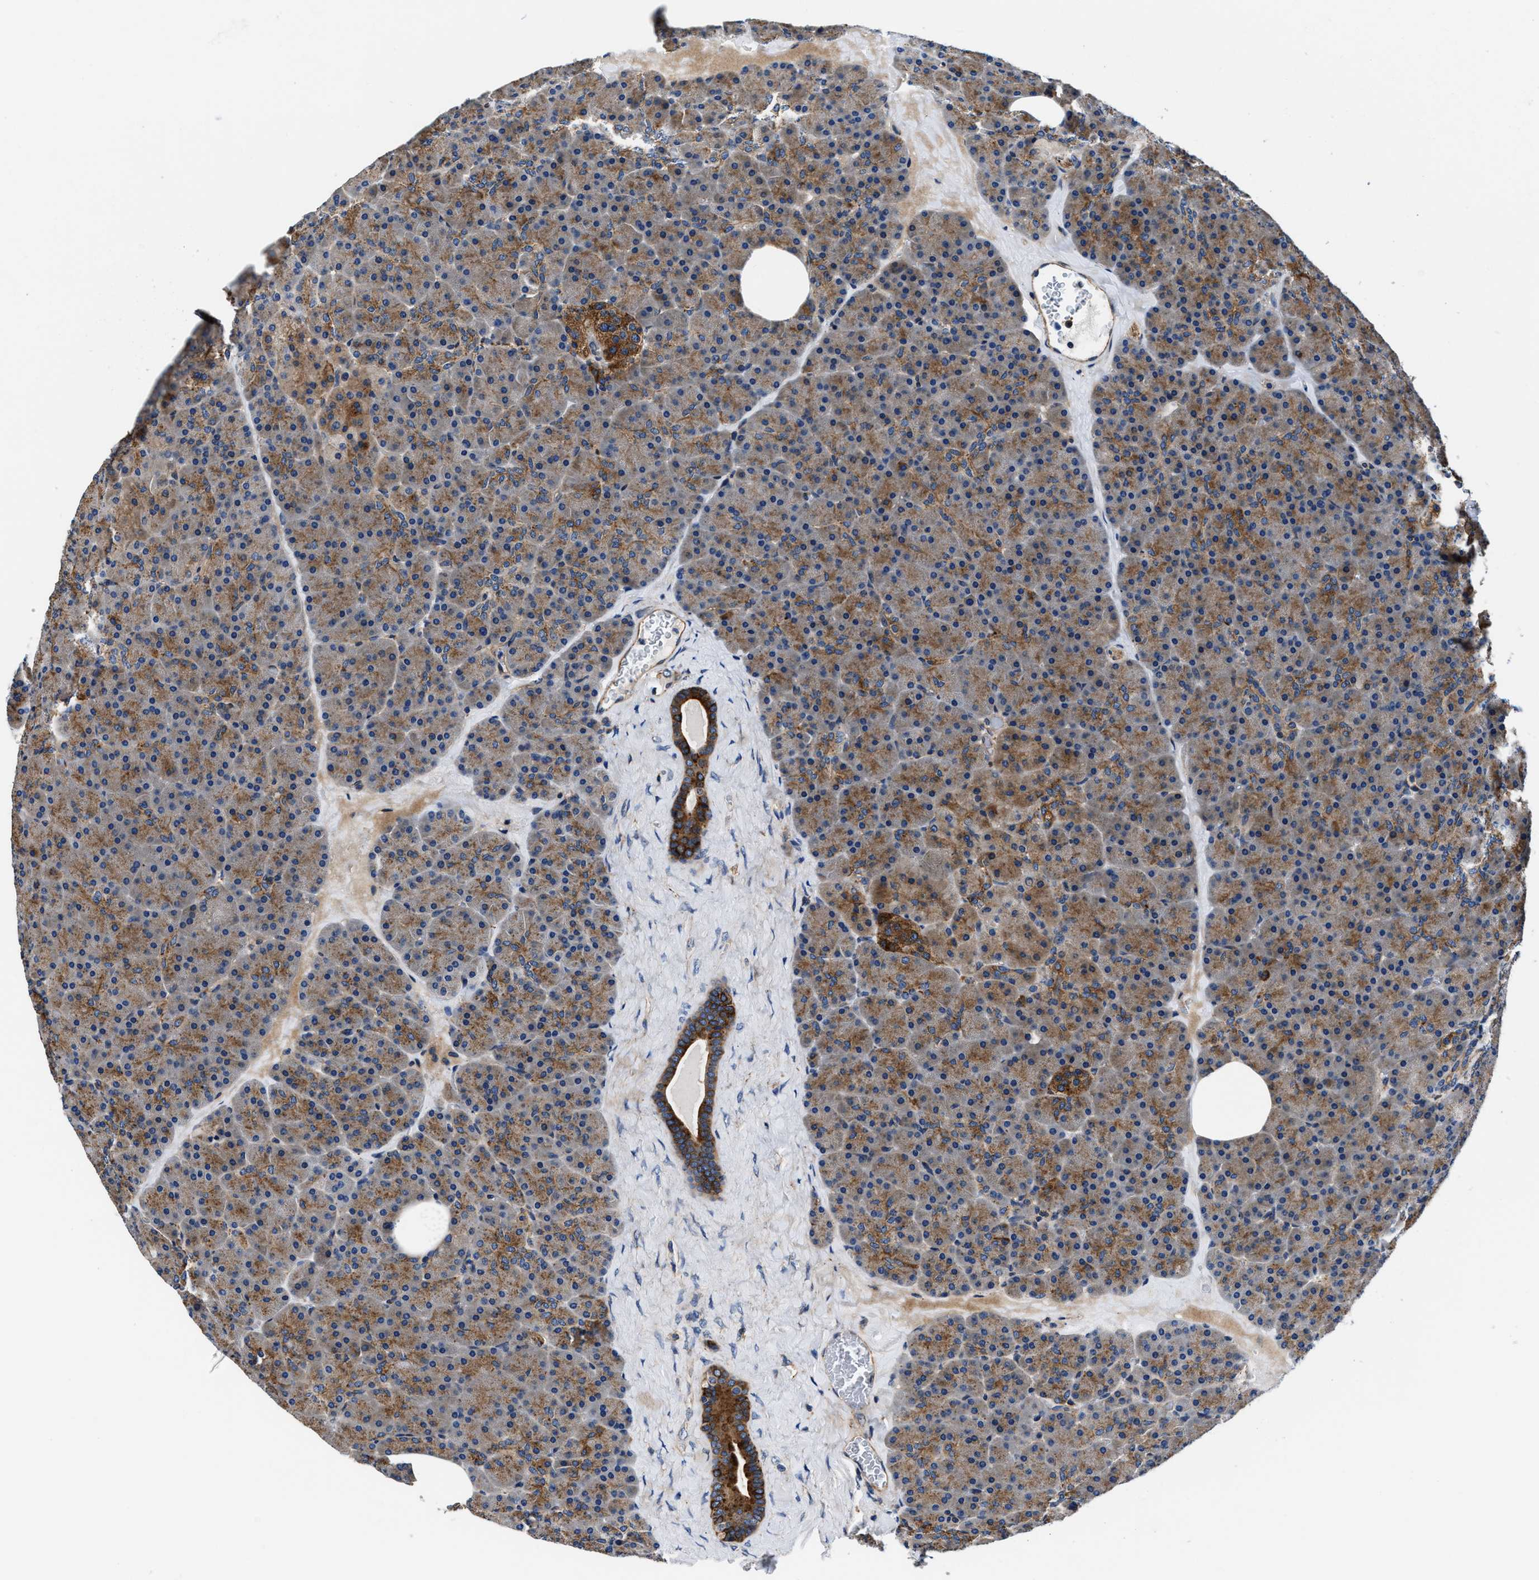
{"staining": {"intensity": "moderate", "quantity": ">75%", "location": "cytoplasmic/membranous"}, "tissue": "pancreas", "cell_type": "Exocrine glandular cells", "image_type": "normal", "snomed": [{"axis": "morphology", "description": "Normal tissue, NOS"}, {"axis": "morphology", "description": "Carcinoid, malignant, NOS"}, {"axis": "topography", "description": "Pancreas"}], "caption": "Moderate cytoplasmic/membranous positivity is appreciated in approximately >75% of exocrine glandular cells in normal pancreas. (Stains: DAB in brown, nuclei in blue, Microscopy: brightfield microscopy at high magnification).", "gene": "PPP1R9B", "patient": {"sex": "female", "age": 35}}